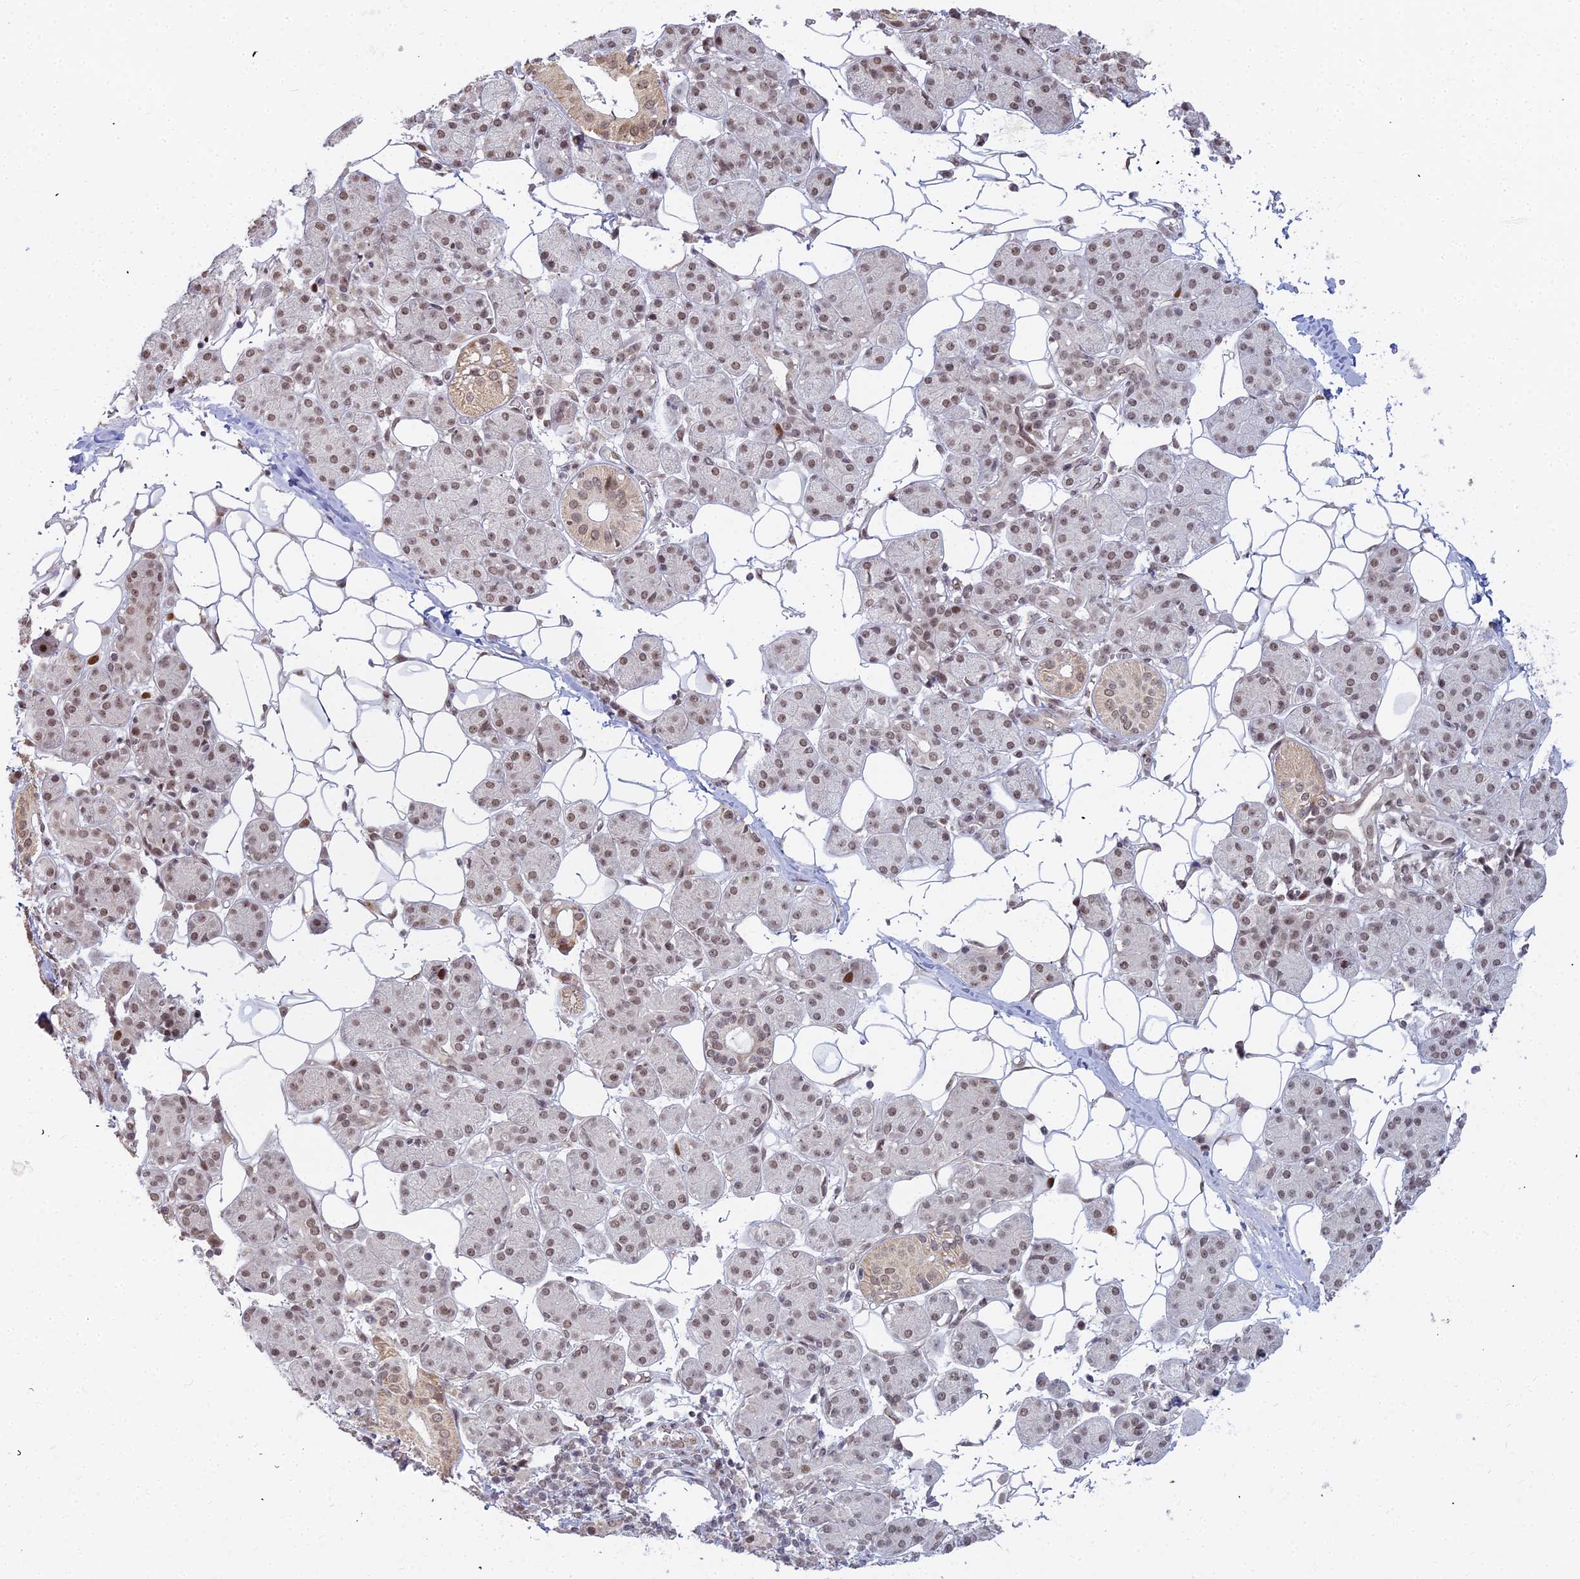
{"staining": {"intensity": "moderate", "quantity": ">75%", "location": "cytoplasmic/membranous,nuclear"}, "tissue": "salivary gland", "cell_type": "Glandular cells", "image_type": "normal", "snomed": [{"axis": "morphology", "description": "Normal tissue, NOS"}, {"axis": "topography", "description": "Salivary gland"}], "caption": "Salivary gland stained with IHC exhibits moderate cytoplasmic/membranous,nuclear expression in approximately >75% of glandular cells. The staining is performed using DAB (3,3'-diaminobenzidine) brown chromogen to label protein expression. The nuclei are counter-stained blue using hematoxylin.", "gene": "ABCA2", "patient": {"sex": "female", "age": 33}}